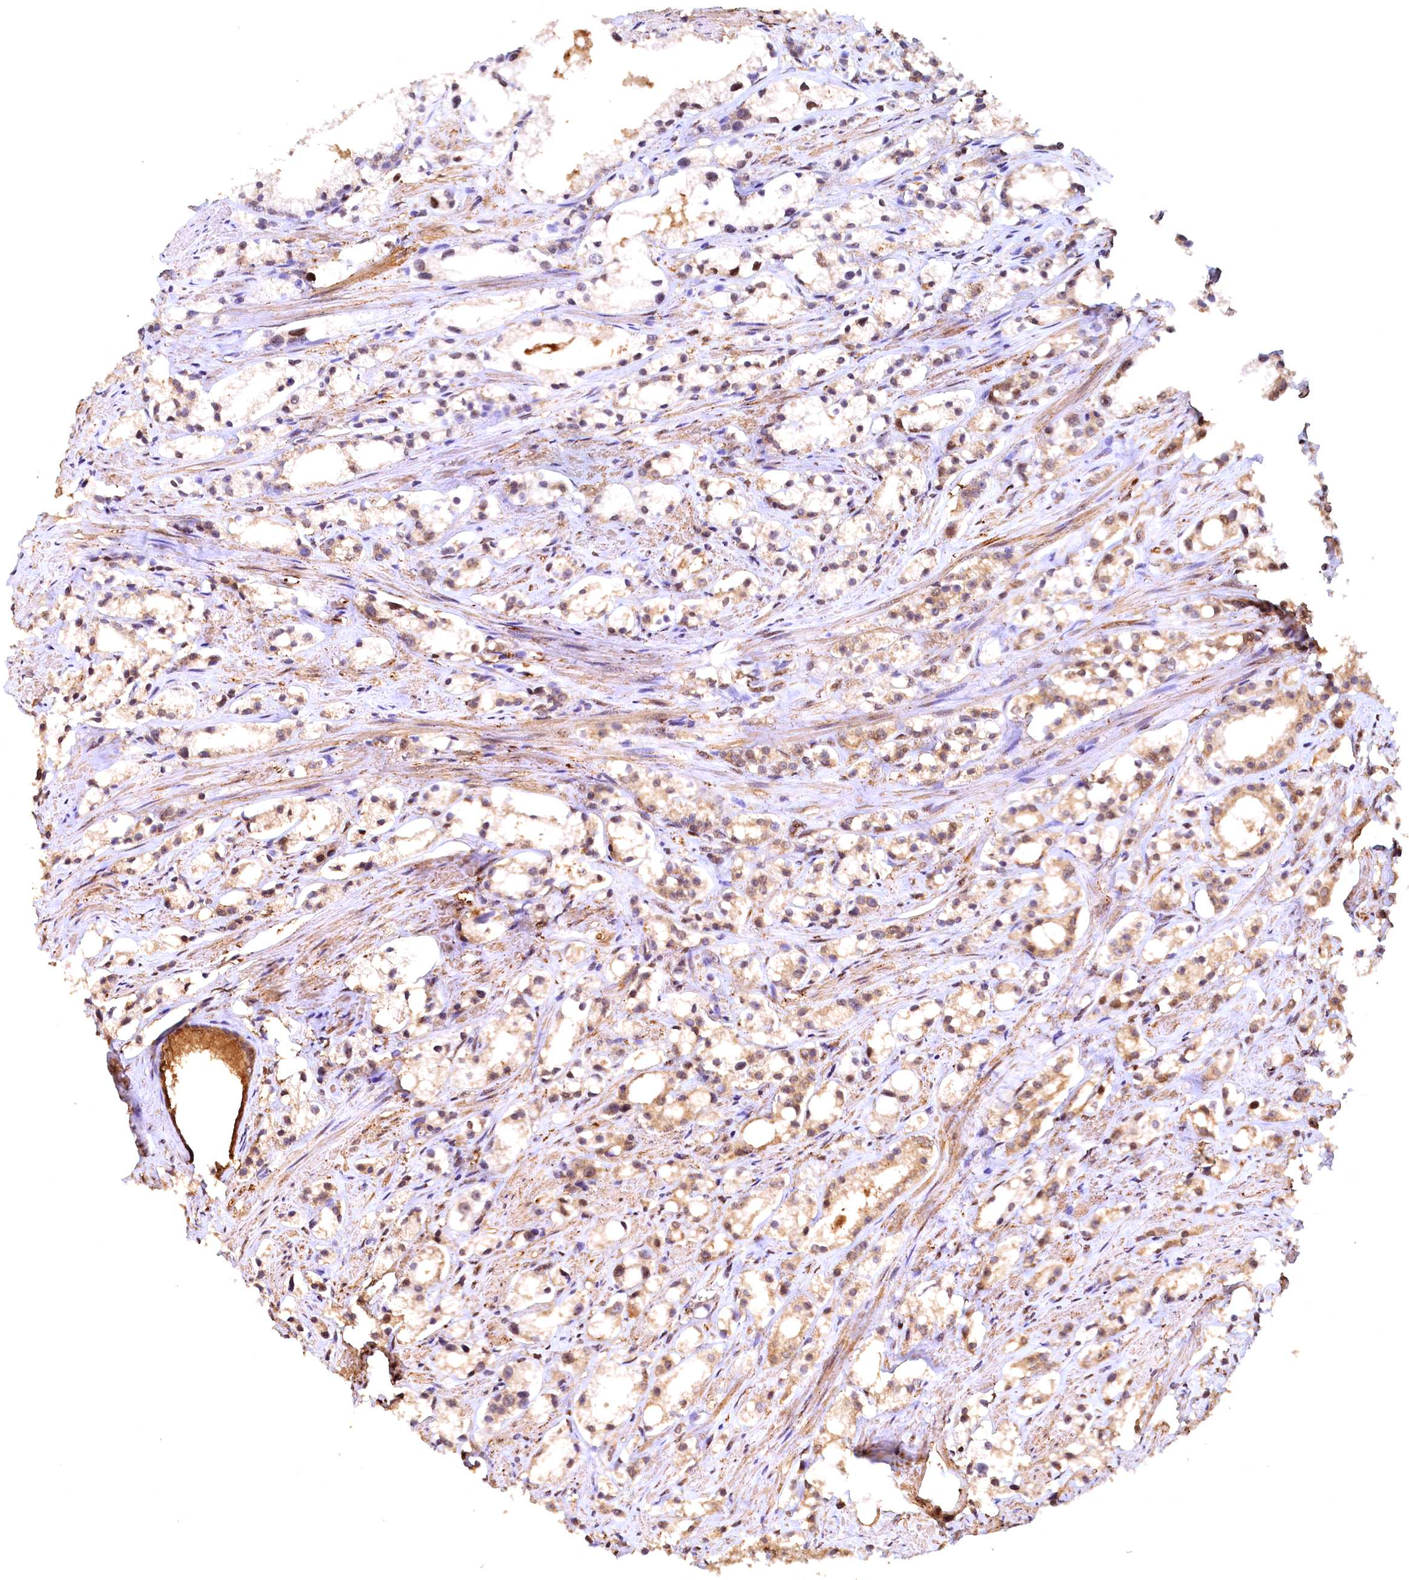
{"staining": {"intensity": "moderate", "quantity": "25%-75%", "location": "cytoplasmic/membranous,nuclear"}, "tissue": "prostate cancer", "cell_type": "Tumor cells", "image_type": "cancer", "snomed": [{"axis": "morphology", "description": "Adenocarcinoma, High grade"}, {"axis": "topography", "description": "Prostate"}], "caption": "IHC photomicrograph of neoplastic tissue: prostate adenocarcinoma (high-grade) stained using IHC reveals medium levels of moderate protein expression localized specifically in the cytoplasmic/membranous and nuclear of tumor cells, appearing as a cytoplasmic/membranous and nuclear brown color.", "gene": "UBL7", "patient": {"sex": "male", "age": 66}}